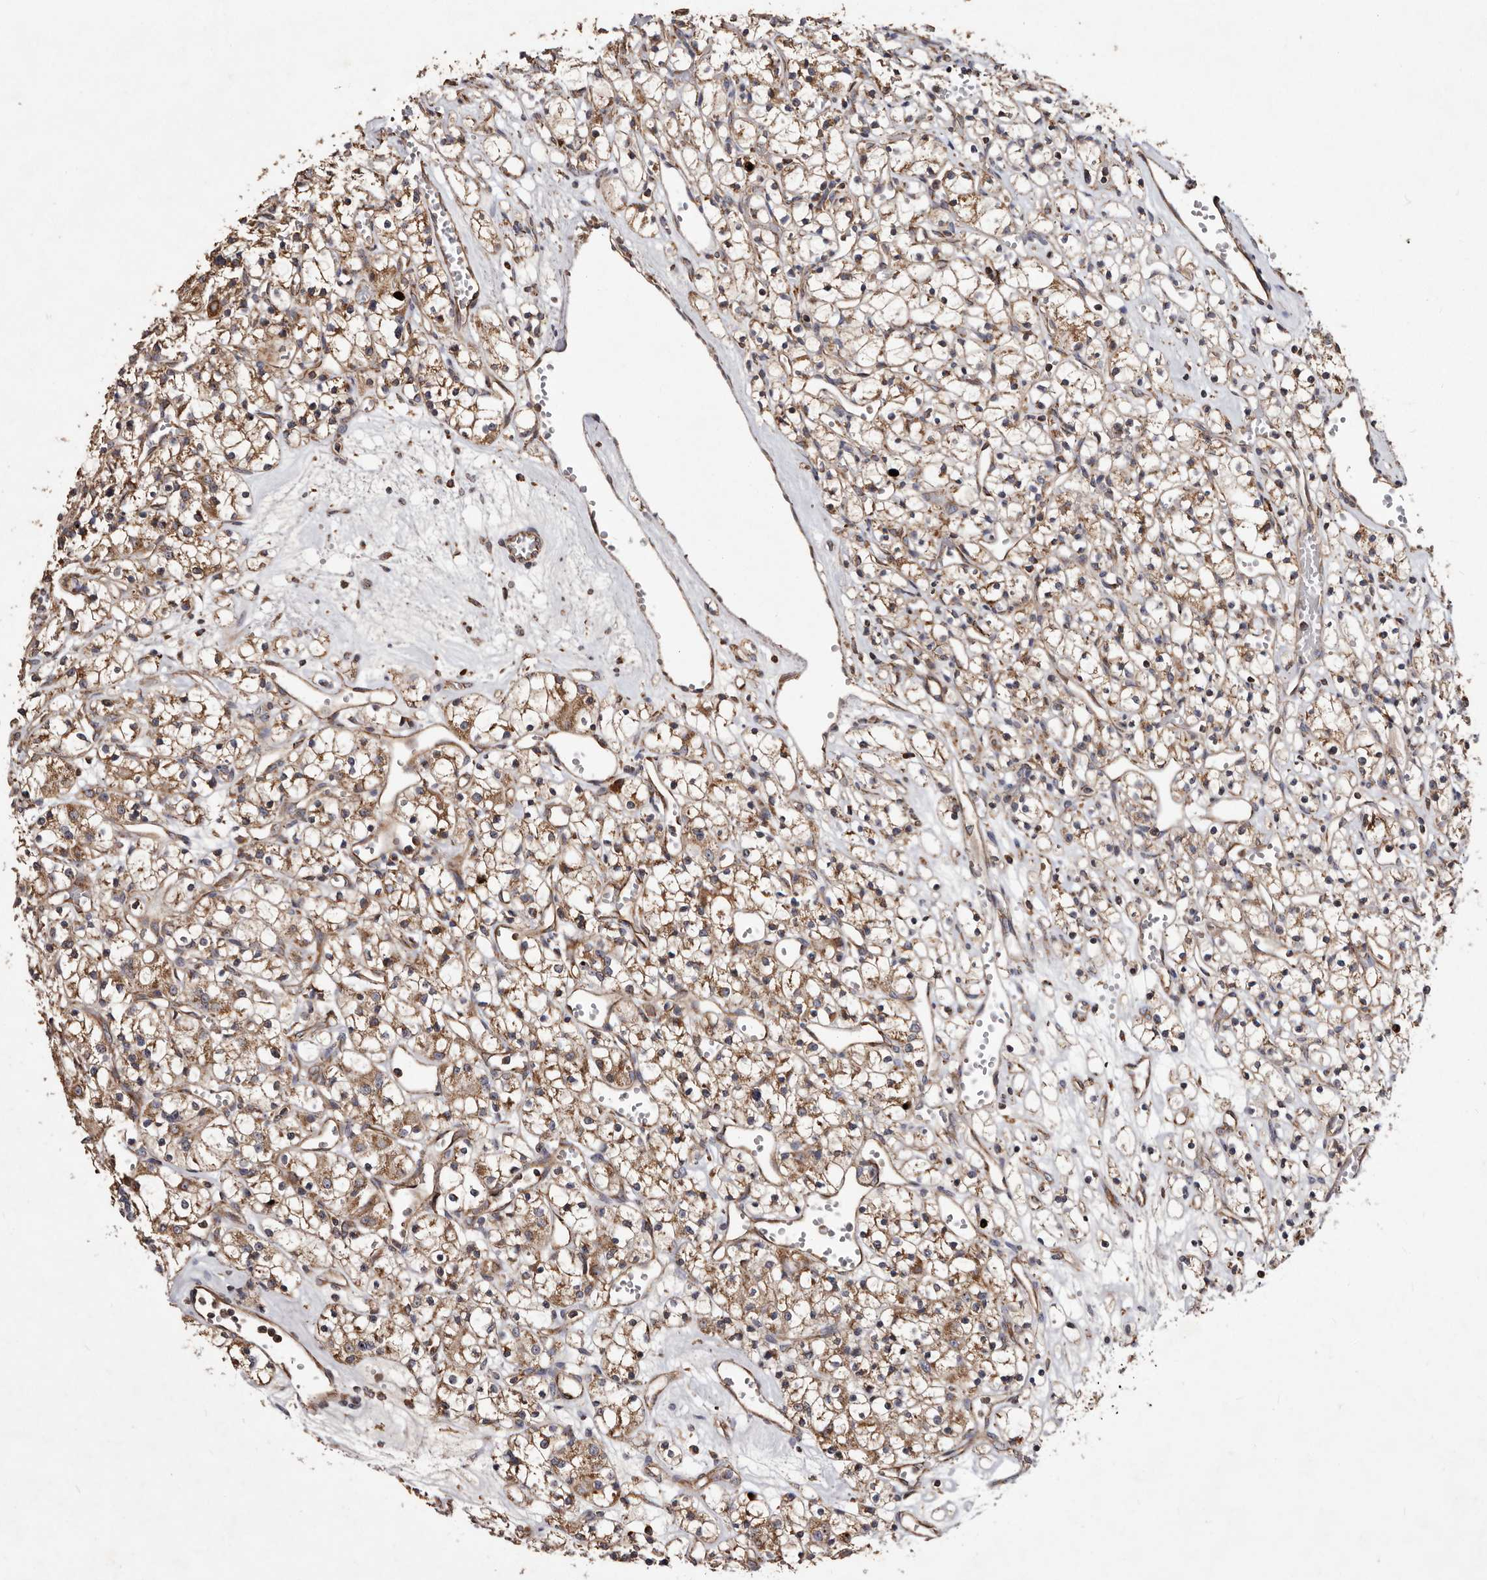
{"staining": {"intensity": "moderate", "quantity": ">75%", "location": "cytoplasmic/membranous"}, "tissue": "renal cancer", "cell_type": "Tumor cells", "image_type": "cancer", "snomed": [{"axis": "morphology", "description": "Adenocarcinoma, NOS"}, {"axis": "topography", "description": "Kidney"}], "caption": "Immunohistochemistry histopathology image of neoplastic tissue: adenocarcinoma (renal) stained using immunohistochemistry exhibits medium levels of moderate protein expression localized specifically in the cytoplasmic/membranous of tumor cells, appearing as a cytoplasmic/membranous brown color.", "gene": "STEAP2", "patient": {"sex": "female", "age": 59}}